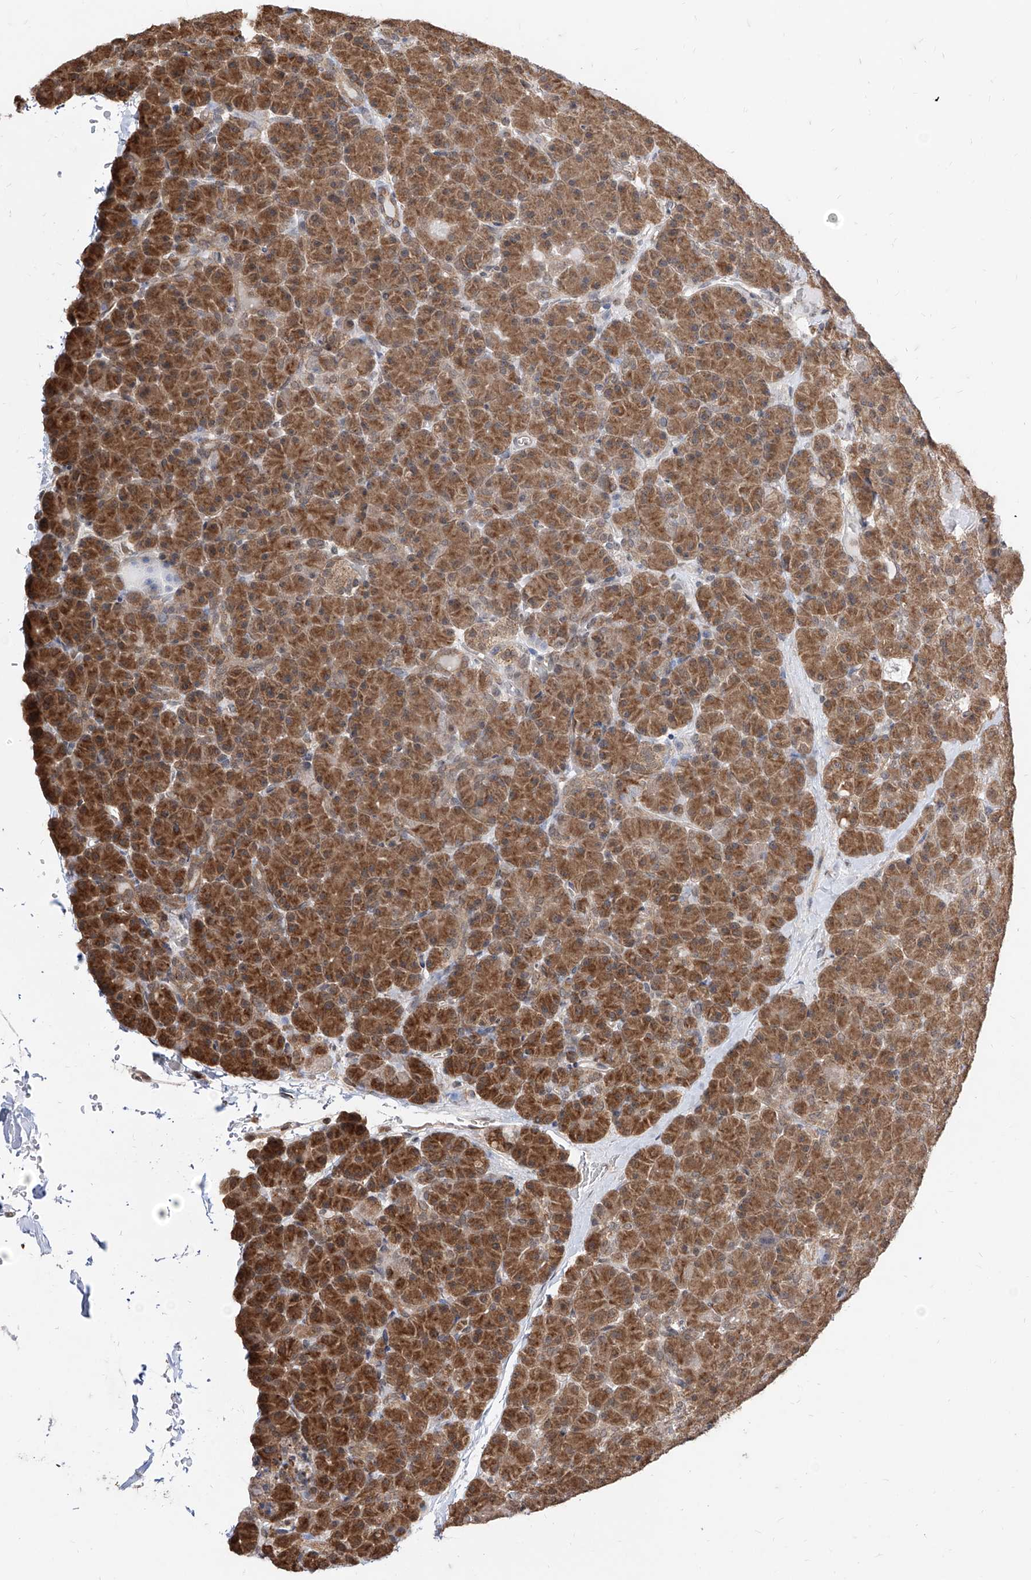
{"staining": {"intensity": "strong", "quantity": ">75%", "location": "cytoplasmic/membranous"}, "tissue": "pancreas", "cell_type": "Exocrine glandular cells", "image_type": "normal", "snomed": [{"axis": "morphology", "description": "Normal tissue, NOS"}, {"axis": "topography", "description": "Pancreas"}], "caption": "Immunohistochemical staining of unremarkable human pancreas displays high levels of strong cytoplasmic/membranous positivity in about >75% of exocrine glandular cells. The staining is performed using DAB (3,3'-diaminobenzidine) brown chromogen to label protein expression. The nuclei are counter-stained blue using hematoxylin.", "gene": "C8orf82", "patient": {"sex": "female", "age": 43}}